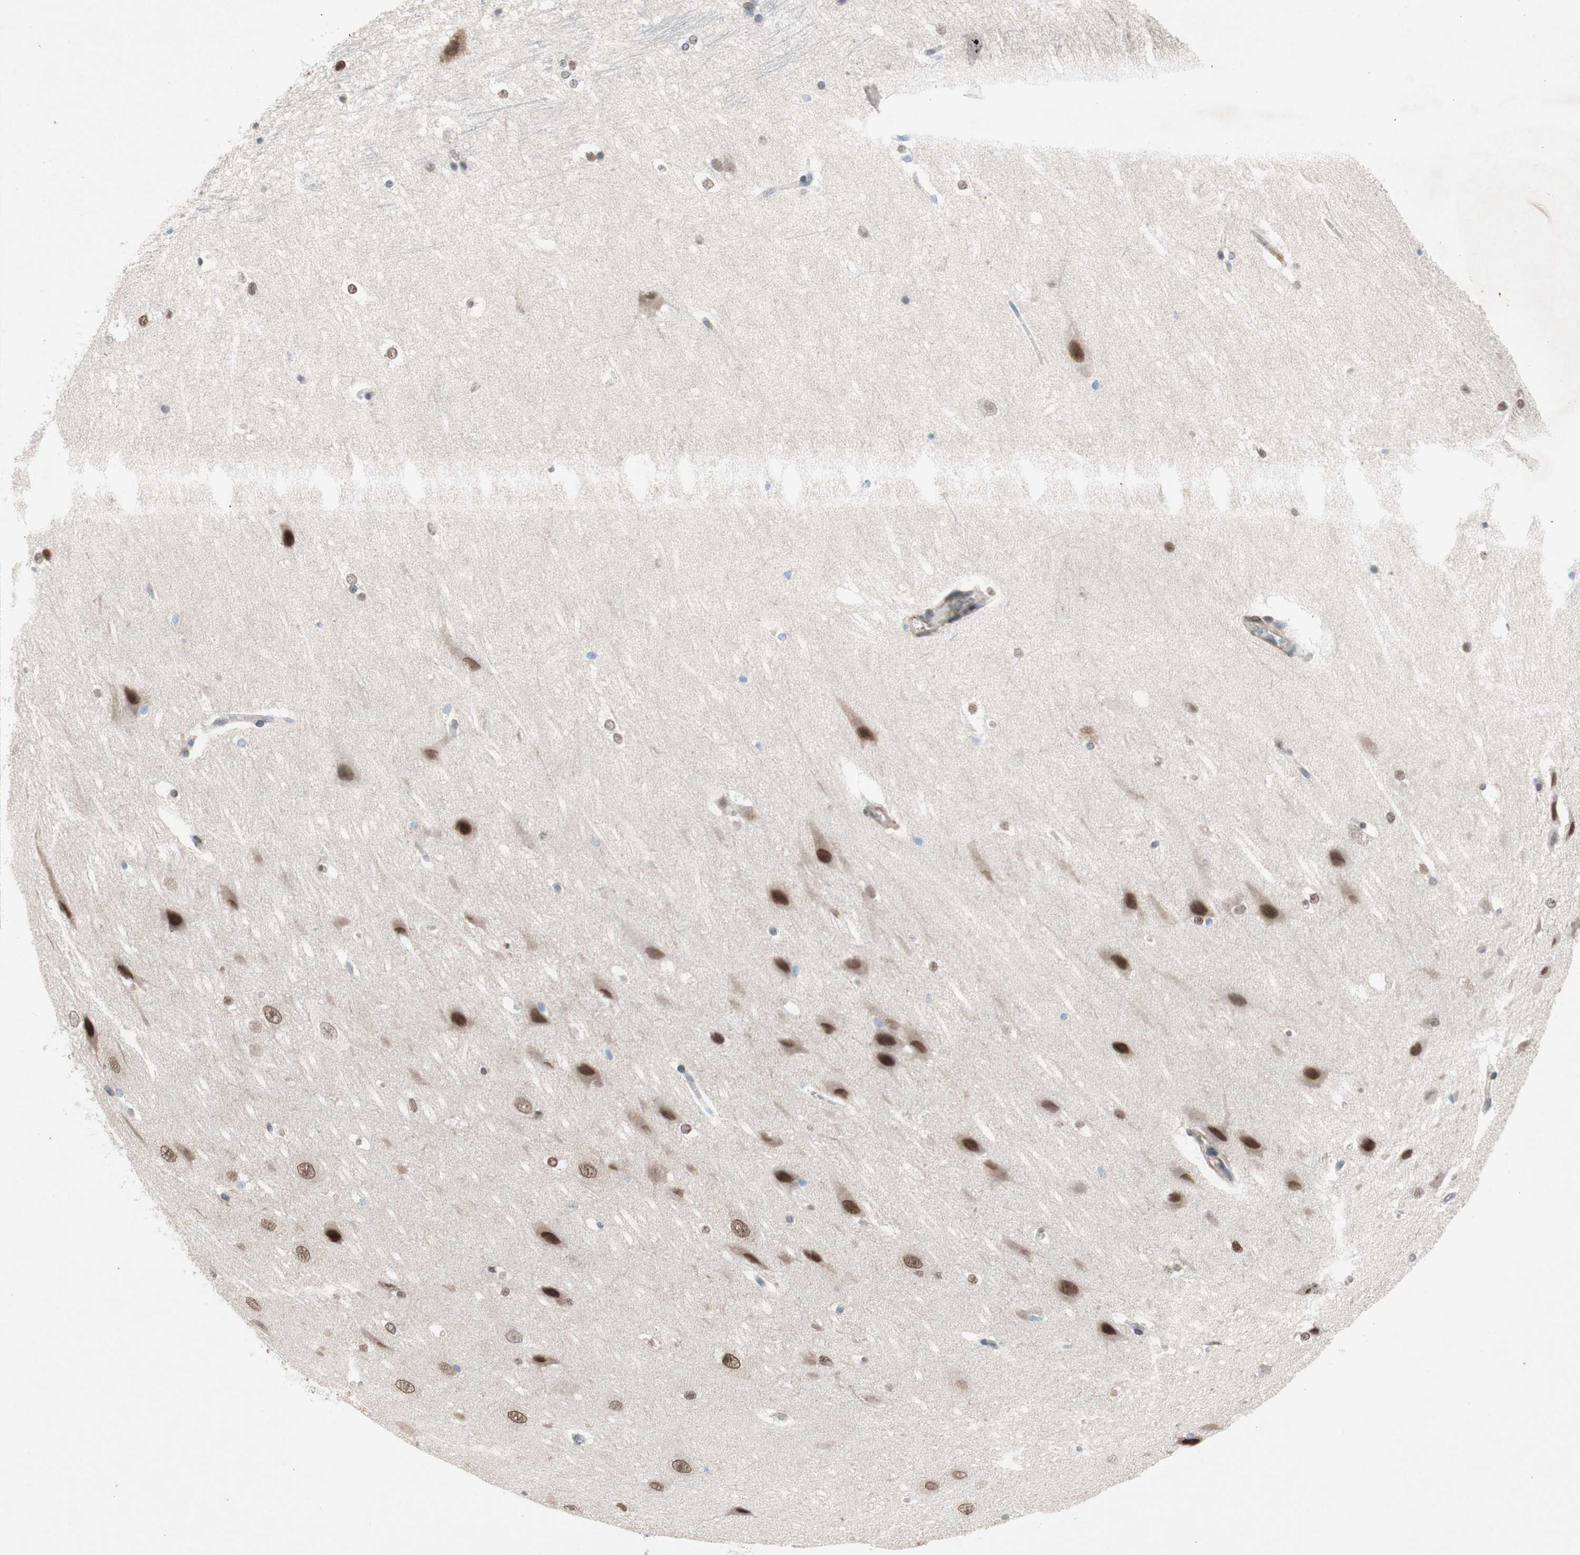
{"staining": {"intensity": "moderate", "quantity": "25%-75%", "location": "cytoplasmic/membranous,nuclear"}, "tissue": "hippocampus", "cell_type": "Glial cells", "image_type": "normal", "snomed": [{"axis": "morphology", "description": "Normal tissue, NOS"}, {"axis": "topography", "description": "Hippocampus"}], "caption": "Benign hippocampus exhibits moderate cytoplasmic/membranous,nuclear positivity in approximately 25%-75% of glial cells (brown staining indicates protein expression, while blue staining denotes nuclei)..", "gene": "ARNT2", "patient": {"sex": "female", "age": 19}}